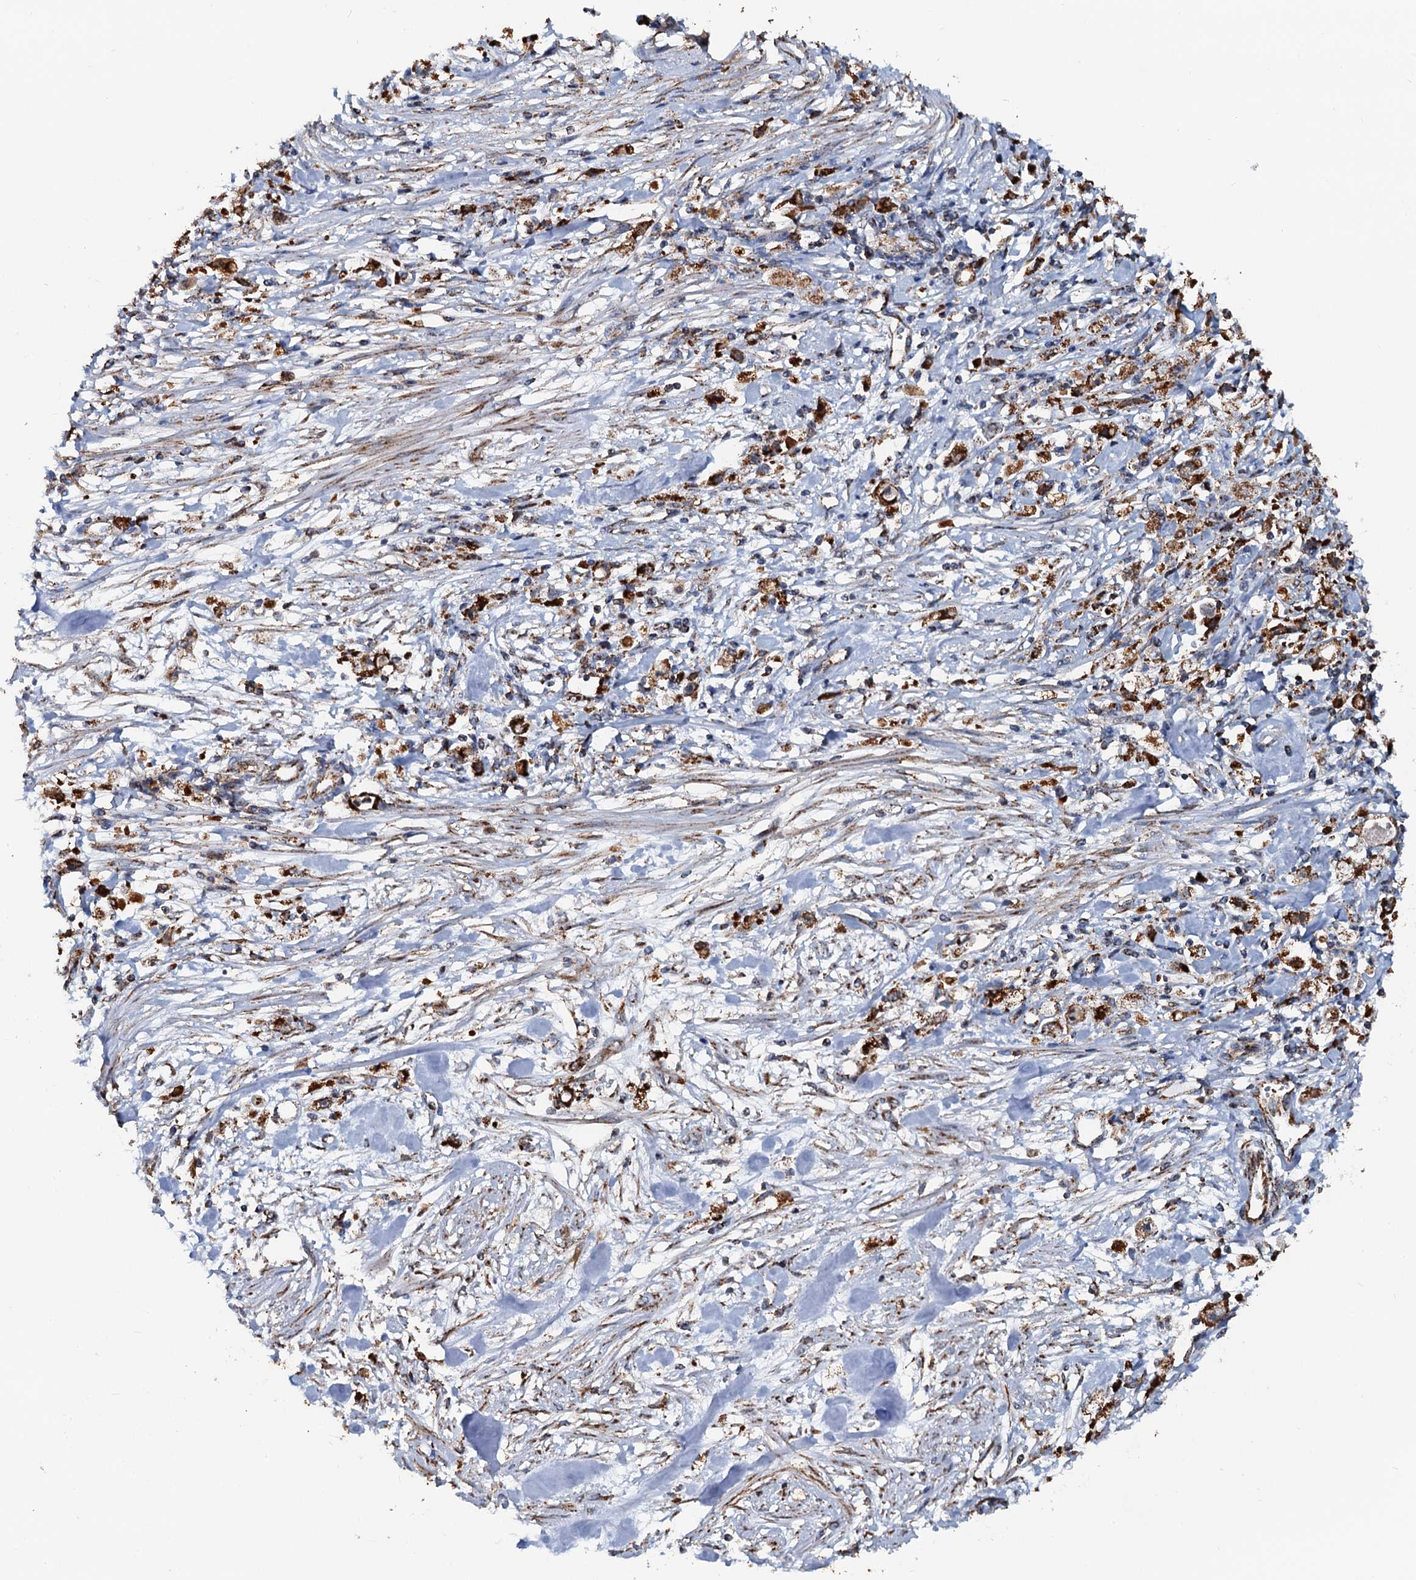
{"staining": {"intensity": "strong", "quantity": ">75%", "location": "cytoplasmic/membranous"}, "tissue": "stomach cancer", "cell_type": "Tumor cells", "image_type": "cancer", "snomed": [{"axis": "morphology", "description": "Adenocarcinoma, NOS"}, {"axis": "topography", "description": "Stomach"}], "caption": "Immunohistochemical staining of stomach cancer (adenocarcinoma) shows strong cytoplasmic/membranous protein staining in approximately >75% of tumor cells.", "gene": "AAGAB", "patient": {"sex": "female", "age": 59}}